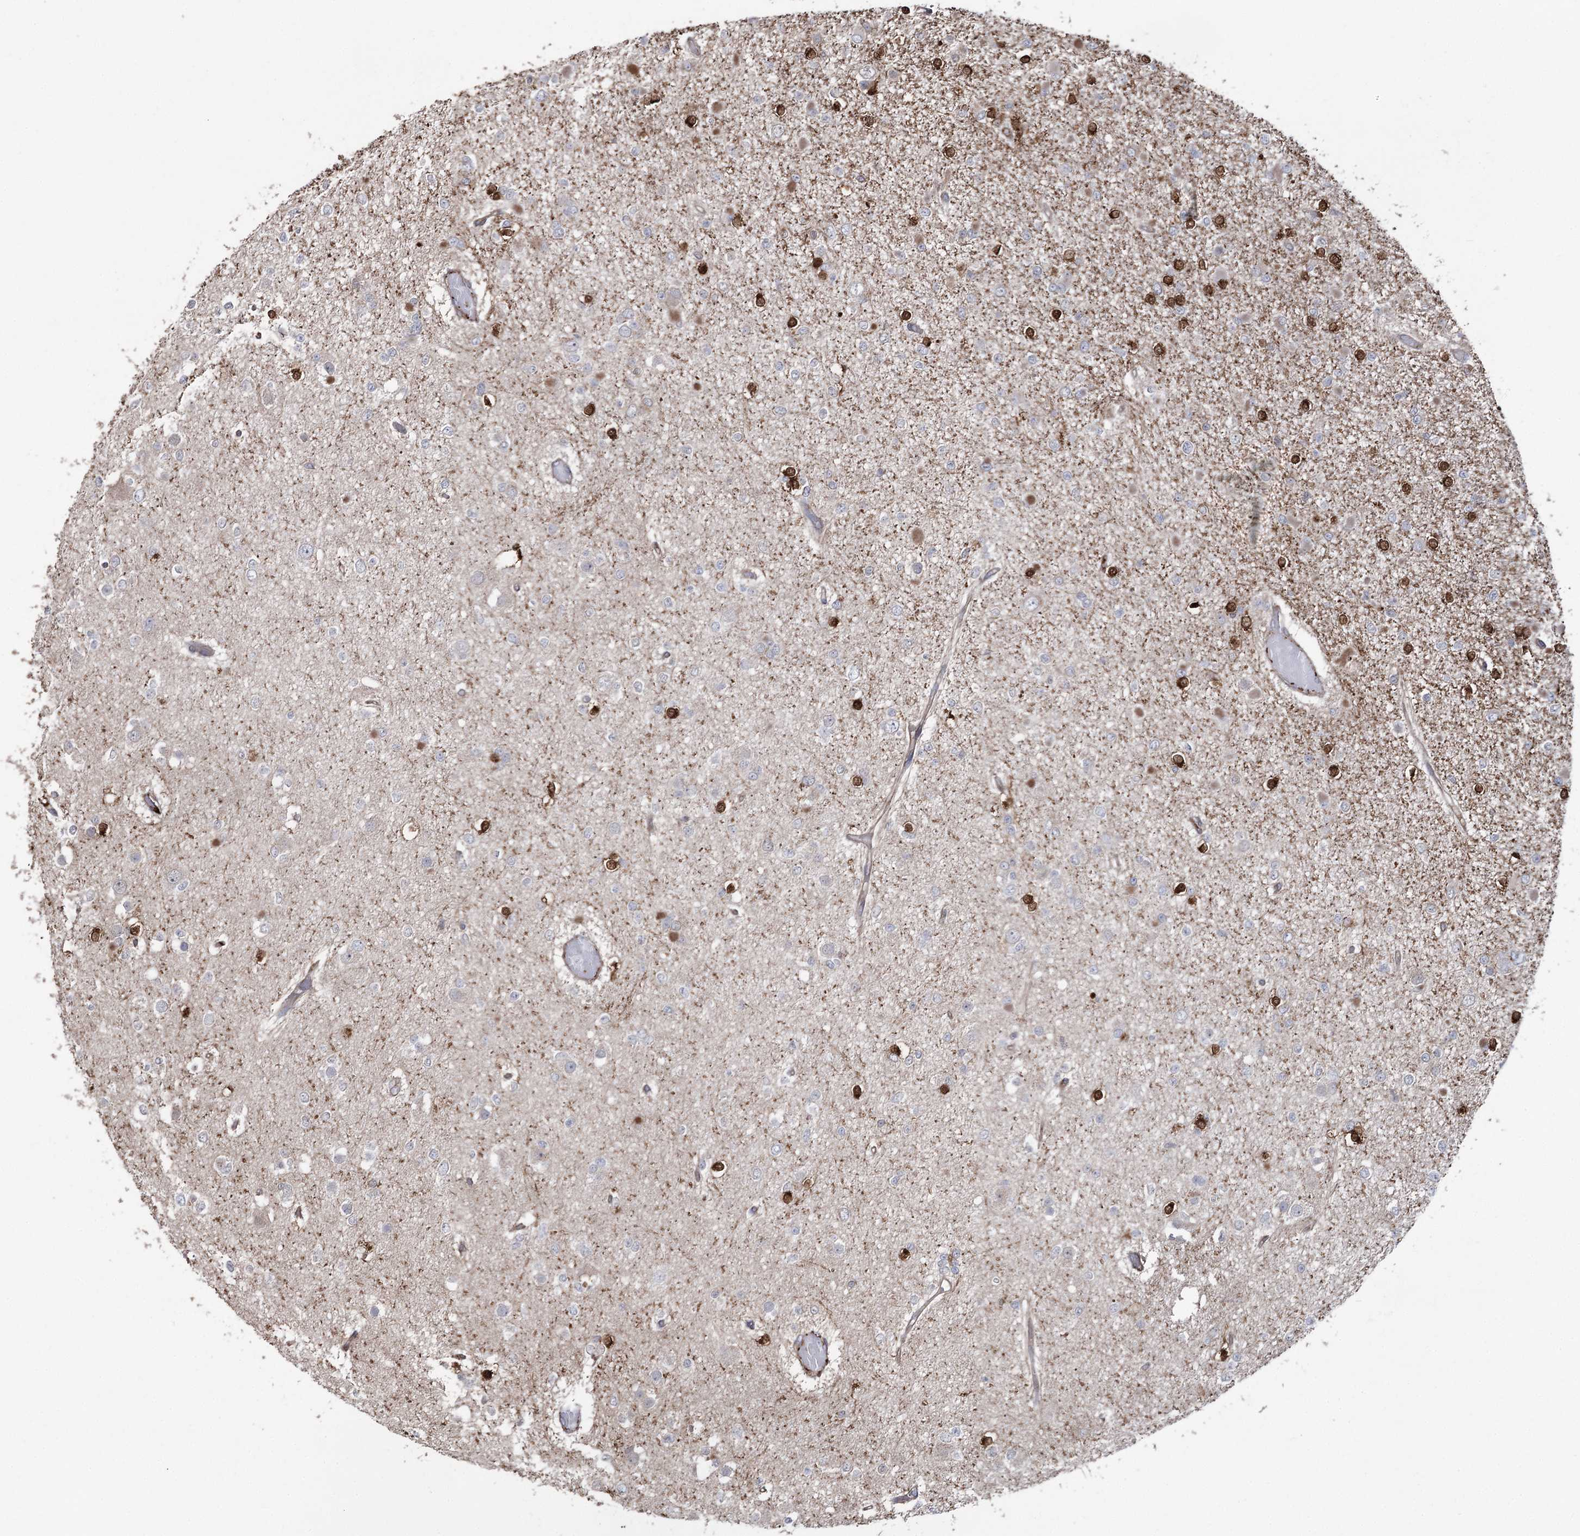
{"staining": {"intensity": "negative", "quantity": "none", "location": "none"}, "tissue": "glioma", "cell_type": "Tumor cells", "image_type": "cancer", "snomed": [{"axis": "morphology", "description": "Glioma, malignant, Low grade"}, {"axis": "topography", "description": "Brain"}], "caption": "A histopathology image of glioma stained for a protein shows no brown staining in tumor cells.", "gene": "OTUD1", "patient": {"sex": "female", "age": 22}}